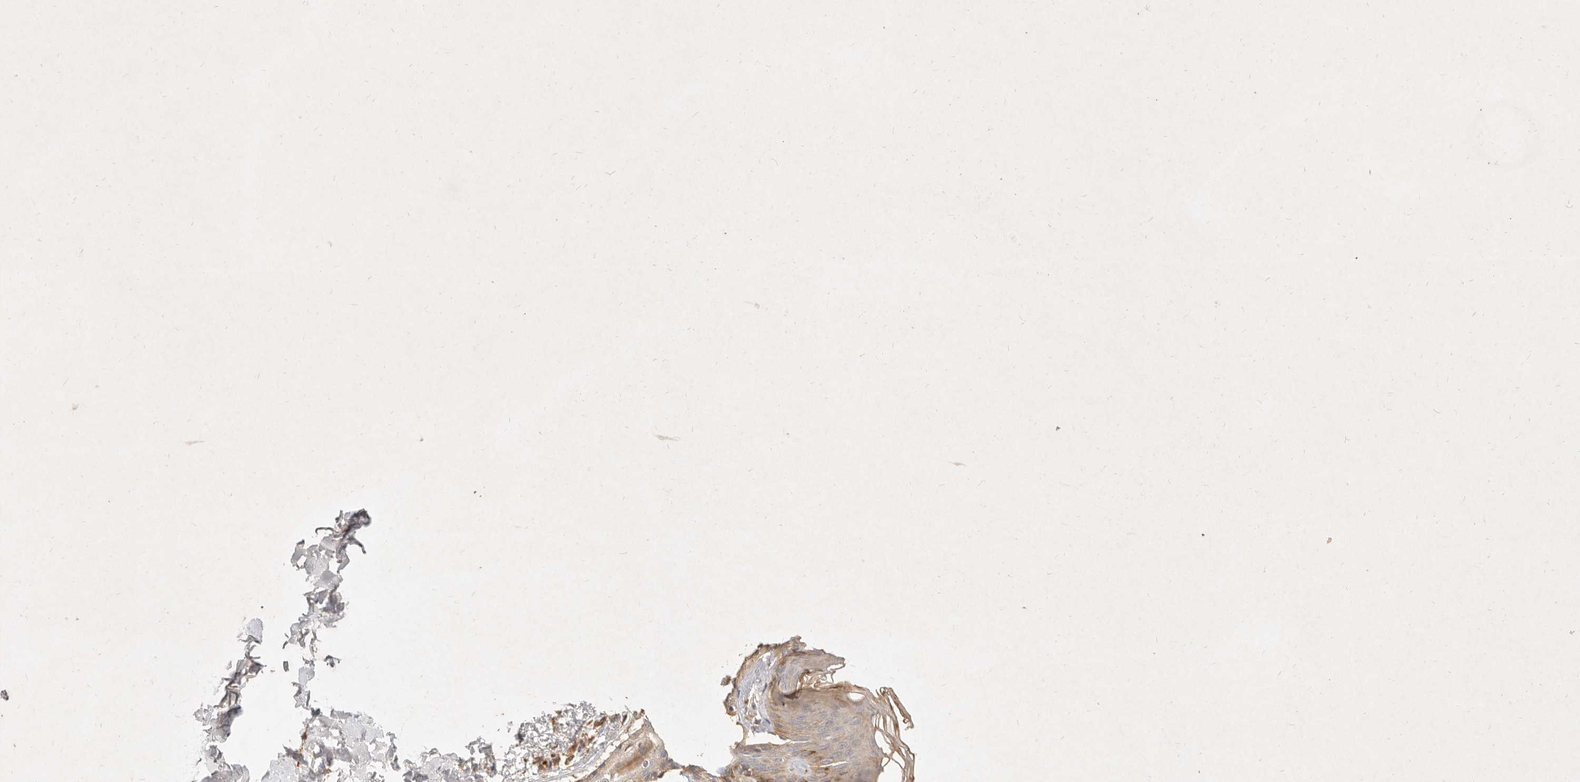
{"staining": {"intensity": "moderate", "quantity": ">75%", "location": "cytoplasmic/membranous"}, "tissue": "skin", "cell_type": "Fibroblasts", "image_type": "normal", "snomed": [{"axis": "morphology", "description": "Normal tissue, NOS"}, {"axis": "morphology", "description": "Neoplasm, benign, NOS"}, {"axis": "topography", "description": "Skin"}, {"axis": "topography", "description": "Soft tissue"}], "caption": "An IHC histopathology image of unremarkable tissue is shown. Protein staining in brown shows moderate cytoplasmic/membranous positivity in skin within fibroblasts. Using DAB (3,3'-diaminobenzidine) (brown) and hematoxylin (blue) stains, captured at high magnification using brightfield microscopy.", "gene": "FREM2", "patient": {"sex": "male", "age": 26}}